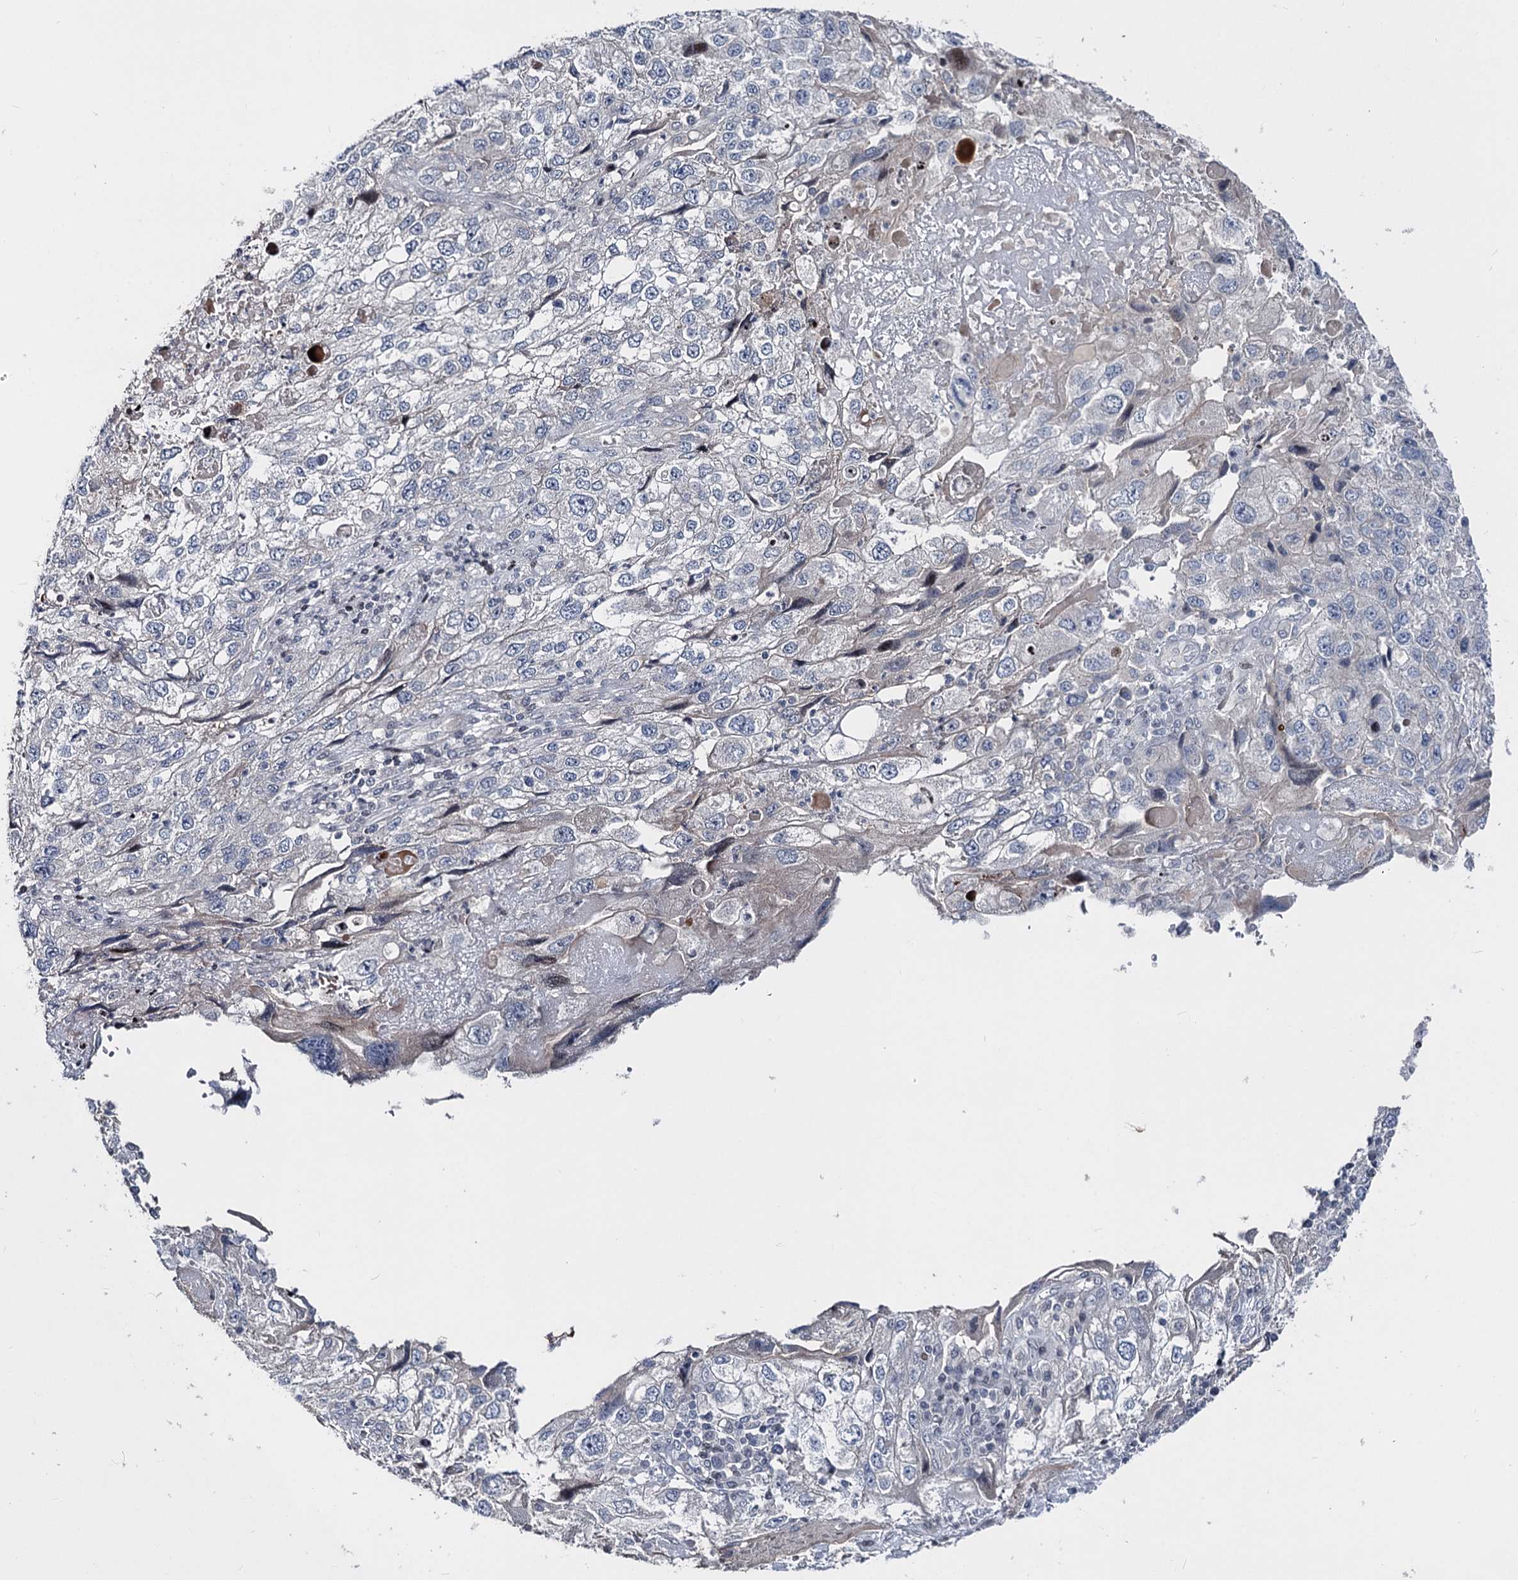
{"staining": {"intensity": "negative", "quantity": "none", "location": "none"}, "tissue": "endometrial cancer", "cell_type": "Tumor cells", "image_type": "cancer", "snomed": [{"axis": "morphology", "description": "Adenocarcinoma, NOS"}, {"axis": "topography", "description": "Endometrium"}], "caption": "High power microscopy photomicrograph of an IHC micrograph of adenocarcinoma (endometrial), revealing no significant expression in tumor cells. (DAB (3,3'-diaminobenzidine) immunohistochemistry (IHC), high magnification).", "gene": "ITFG2", "patient": {"sex": "female", "age": 49}}